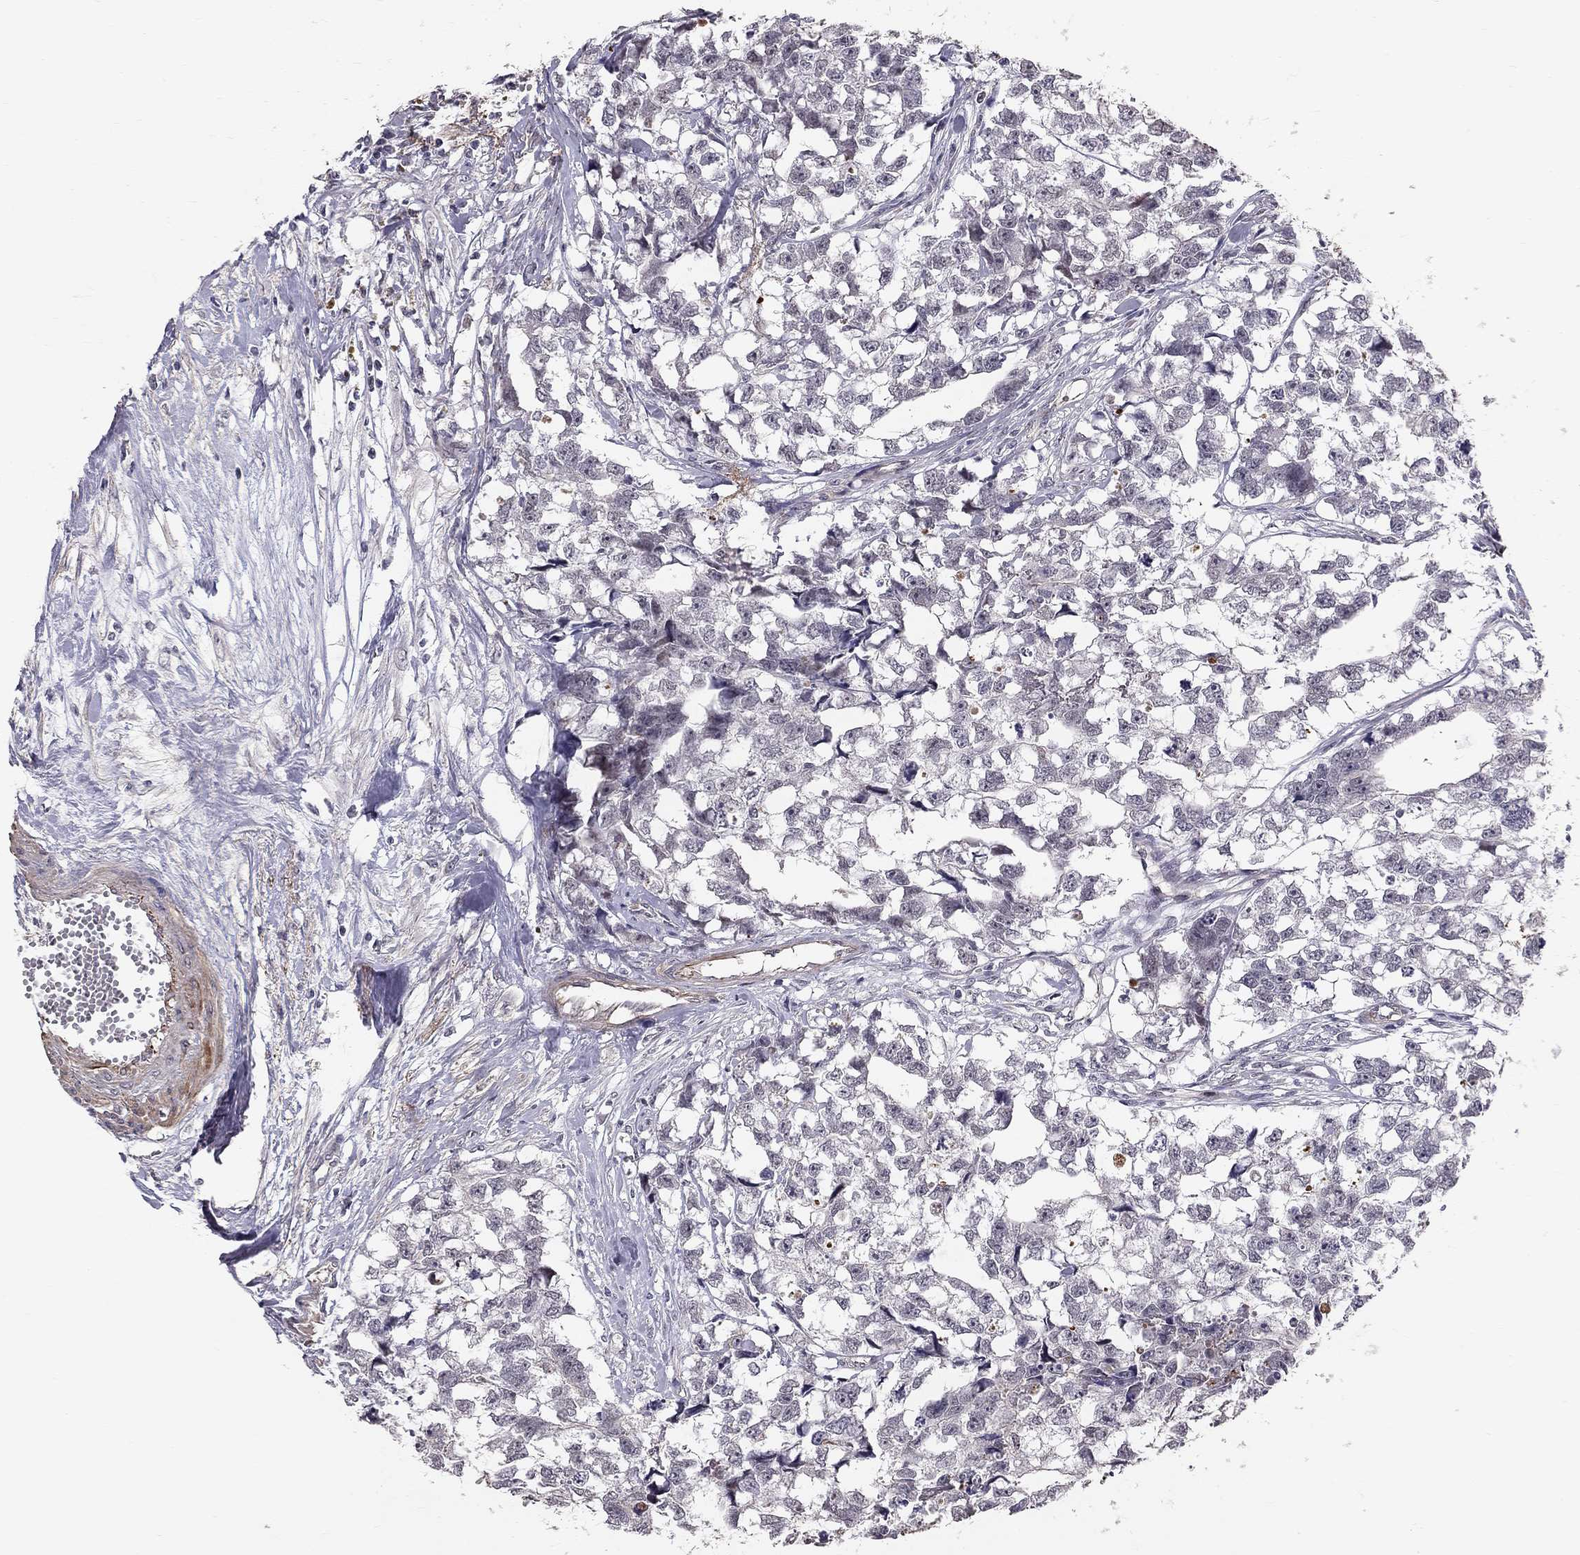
{"staining": {"intensity": "negative", "quantity": "none", "location": "none"}, "tissue": "testis cancer", "cell_type": "Tumor cells", "image_type": "cancer", "snomed": [{"axis": "morphology", "description": "Carcinoma, Embryonal, NOS"}, {"axis": "morphology", "description": "Teratoma, malignant, NOS"}, {"axis": "topography", "description": "Testis"}], "caption": "Immunohistochemical staining of human testis malignant teratoma exhibits no significant positivity in tumor cells. Nuclei are stained in blue.", "gene": "GJB4", "patient": {"sex": "male", "age": 44}}